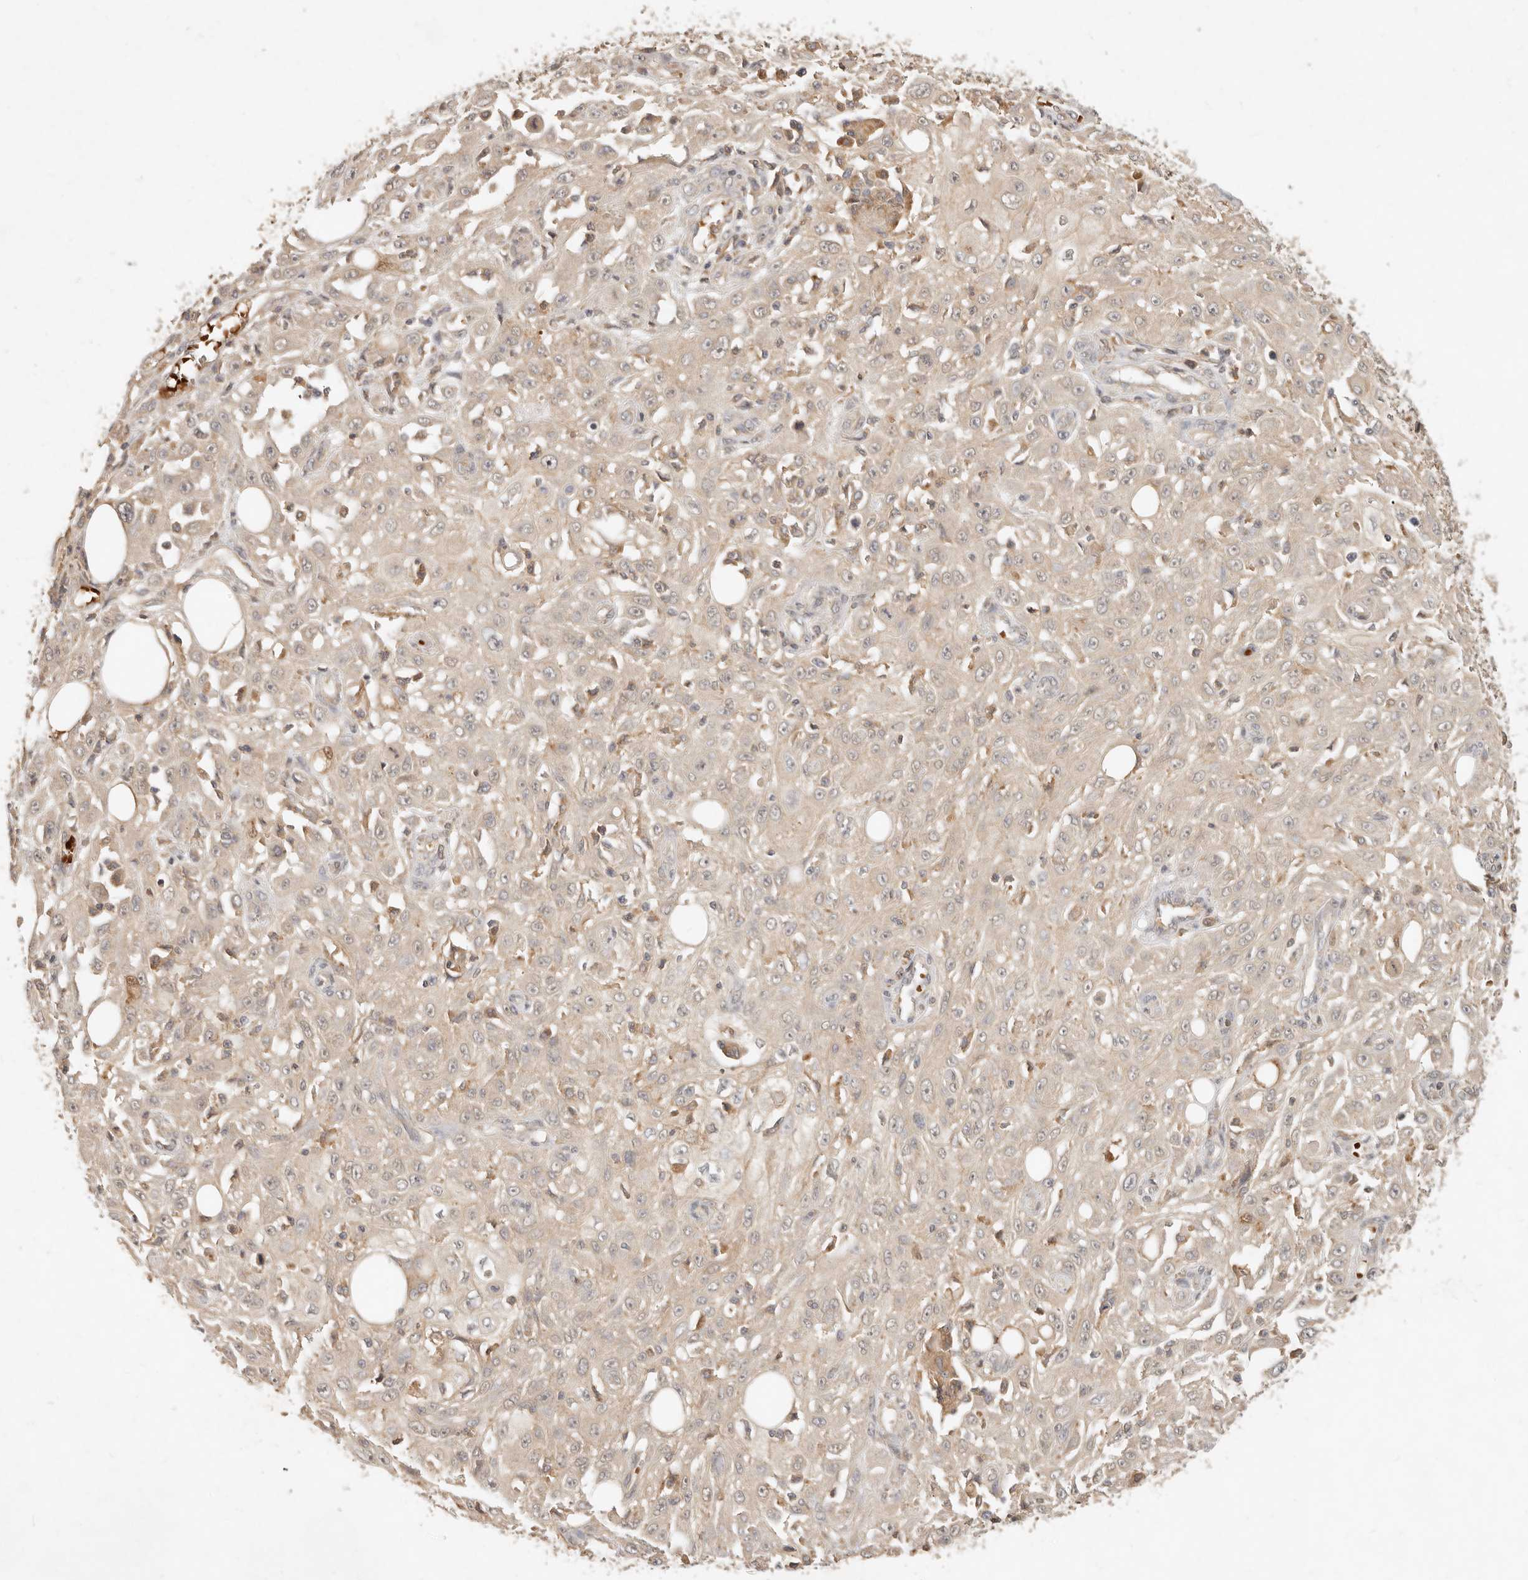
{"staining": {"intensity": "weak", "quantity": "25%-75%", "location": "cytoplasmic/membranous"}, "tissue": "skin cancer", "cell_type": "Tumor cells", "image_type": "cancer", "snomed": [{"axis": "morphology", "description": "Squamous cell carcinoma, NOS"}, {"axis": "morphology", "description": "Squamous cell carcinoma, metastatic, NOS"}, {"axis": "topography", "description": "Skin"}, {"axis": "topography", "description": "Lymph node"}], "caption": "Protein expression analysis of human skin cancer reveals weak cytoplasmic/membranous positivity in approximately 25%-75% of tumor cells. (Stains: DAB (3,3'-diaminobenzidine) in brown, nuclei in blue, Microscopy: brightfield microscopy at high magnification).", "gene": "FREM2", "patient": {"sex": "male", "age": 75}}